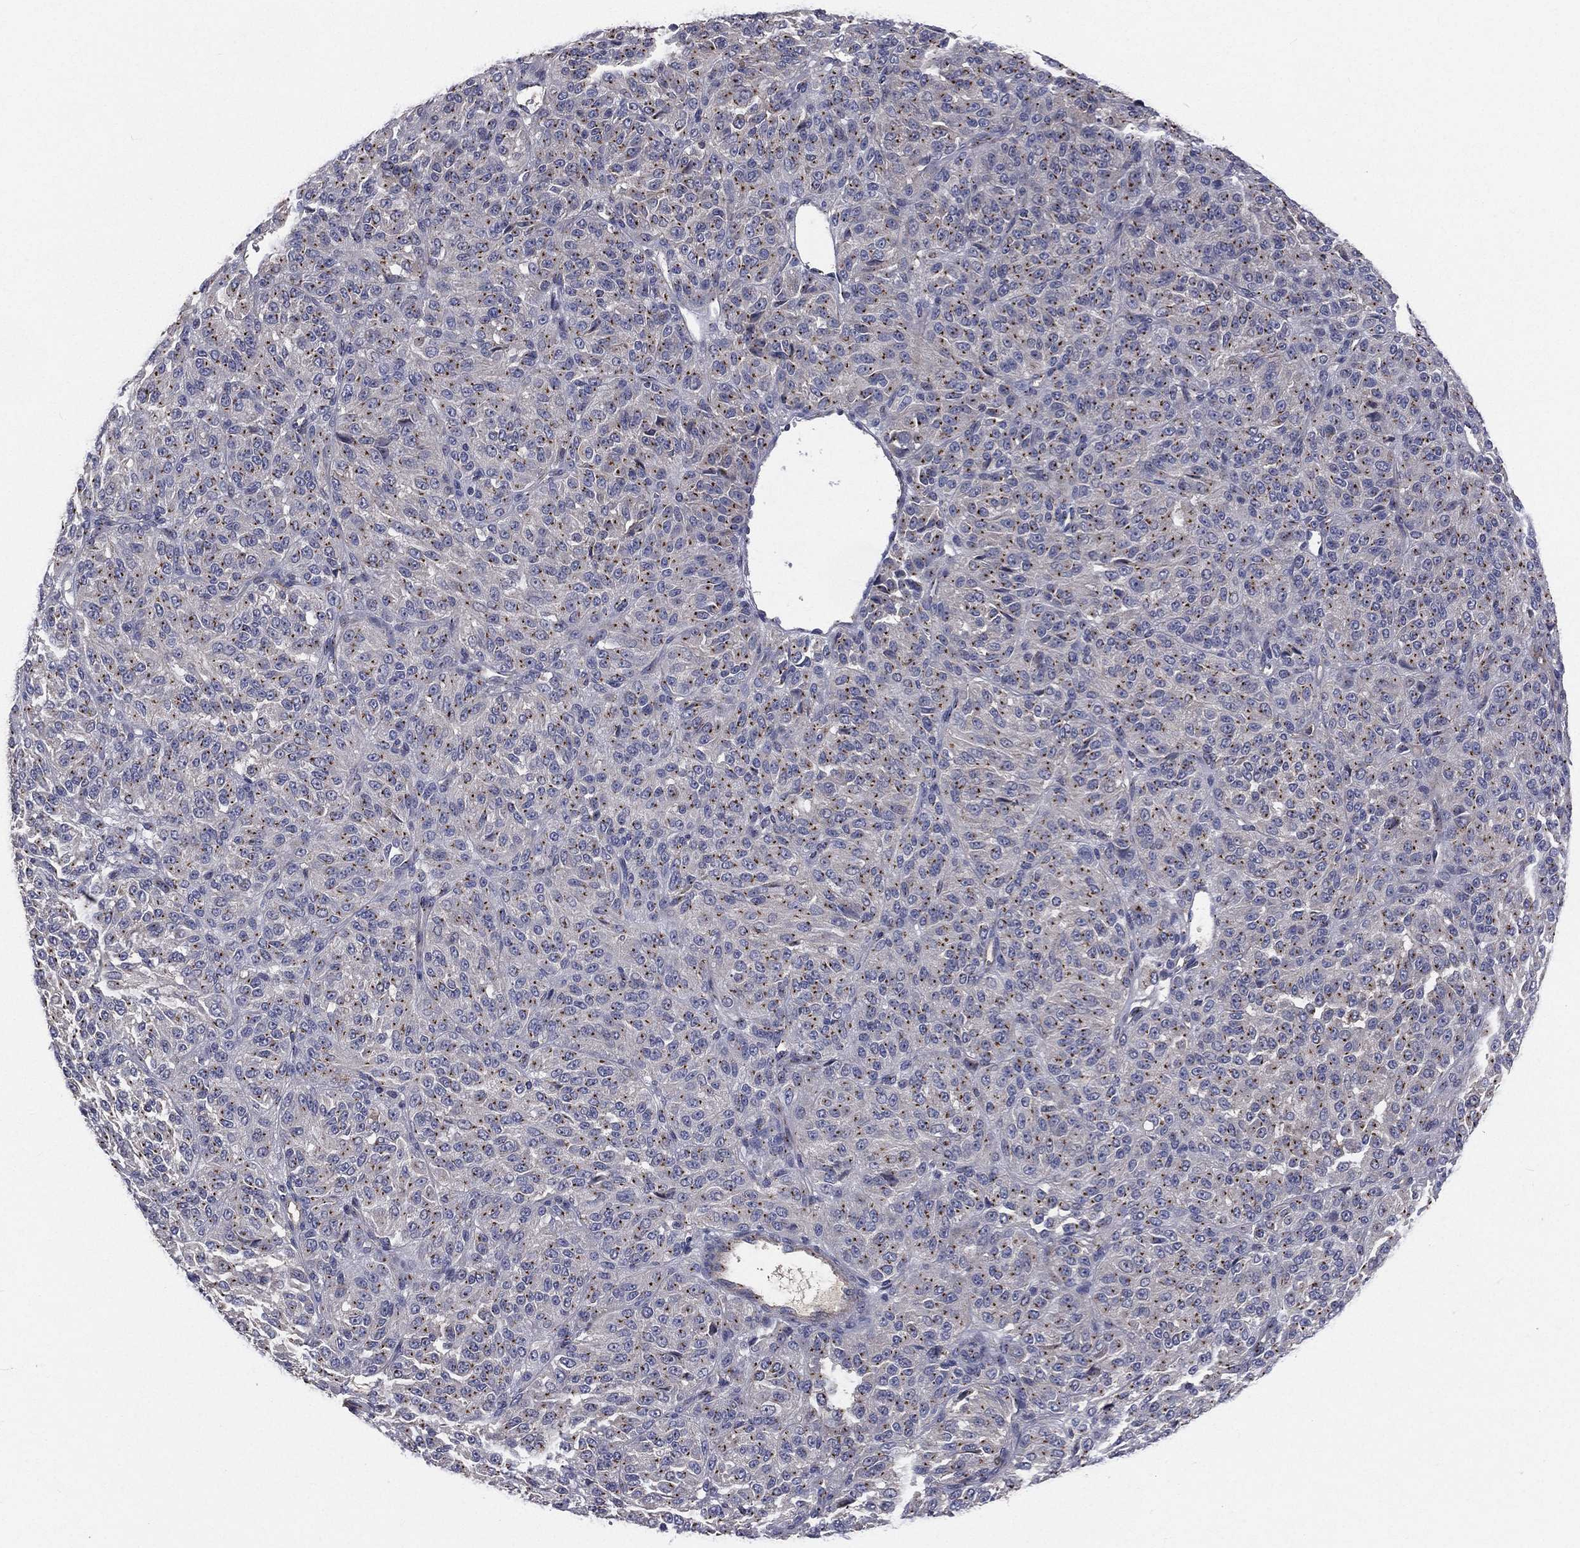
{"staining": {"intensity": "moderate", "quantity": "25%-75%", "location": "cytoplasmic/membranous"}, "tissue": "melanoma", "cell_type": "Tumor cells", "image_type": "cancer", "snomed": [{"axis": "morphology", "description": "Malignant melanoma, Metastatic site"}, {"axis": "topography", "description": "Brain"}], "caption": "A high-resolution image shows immunohistochemistry (IHC) staining of malignant melanoma (metastatic site), which exhibits moderate cytoplasmic/membranous positivity in approximately 25%-75% of tumor cells.", "gene": "CROCC", "patient": {"sex": "female", "age": 56}}